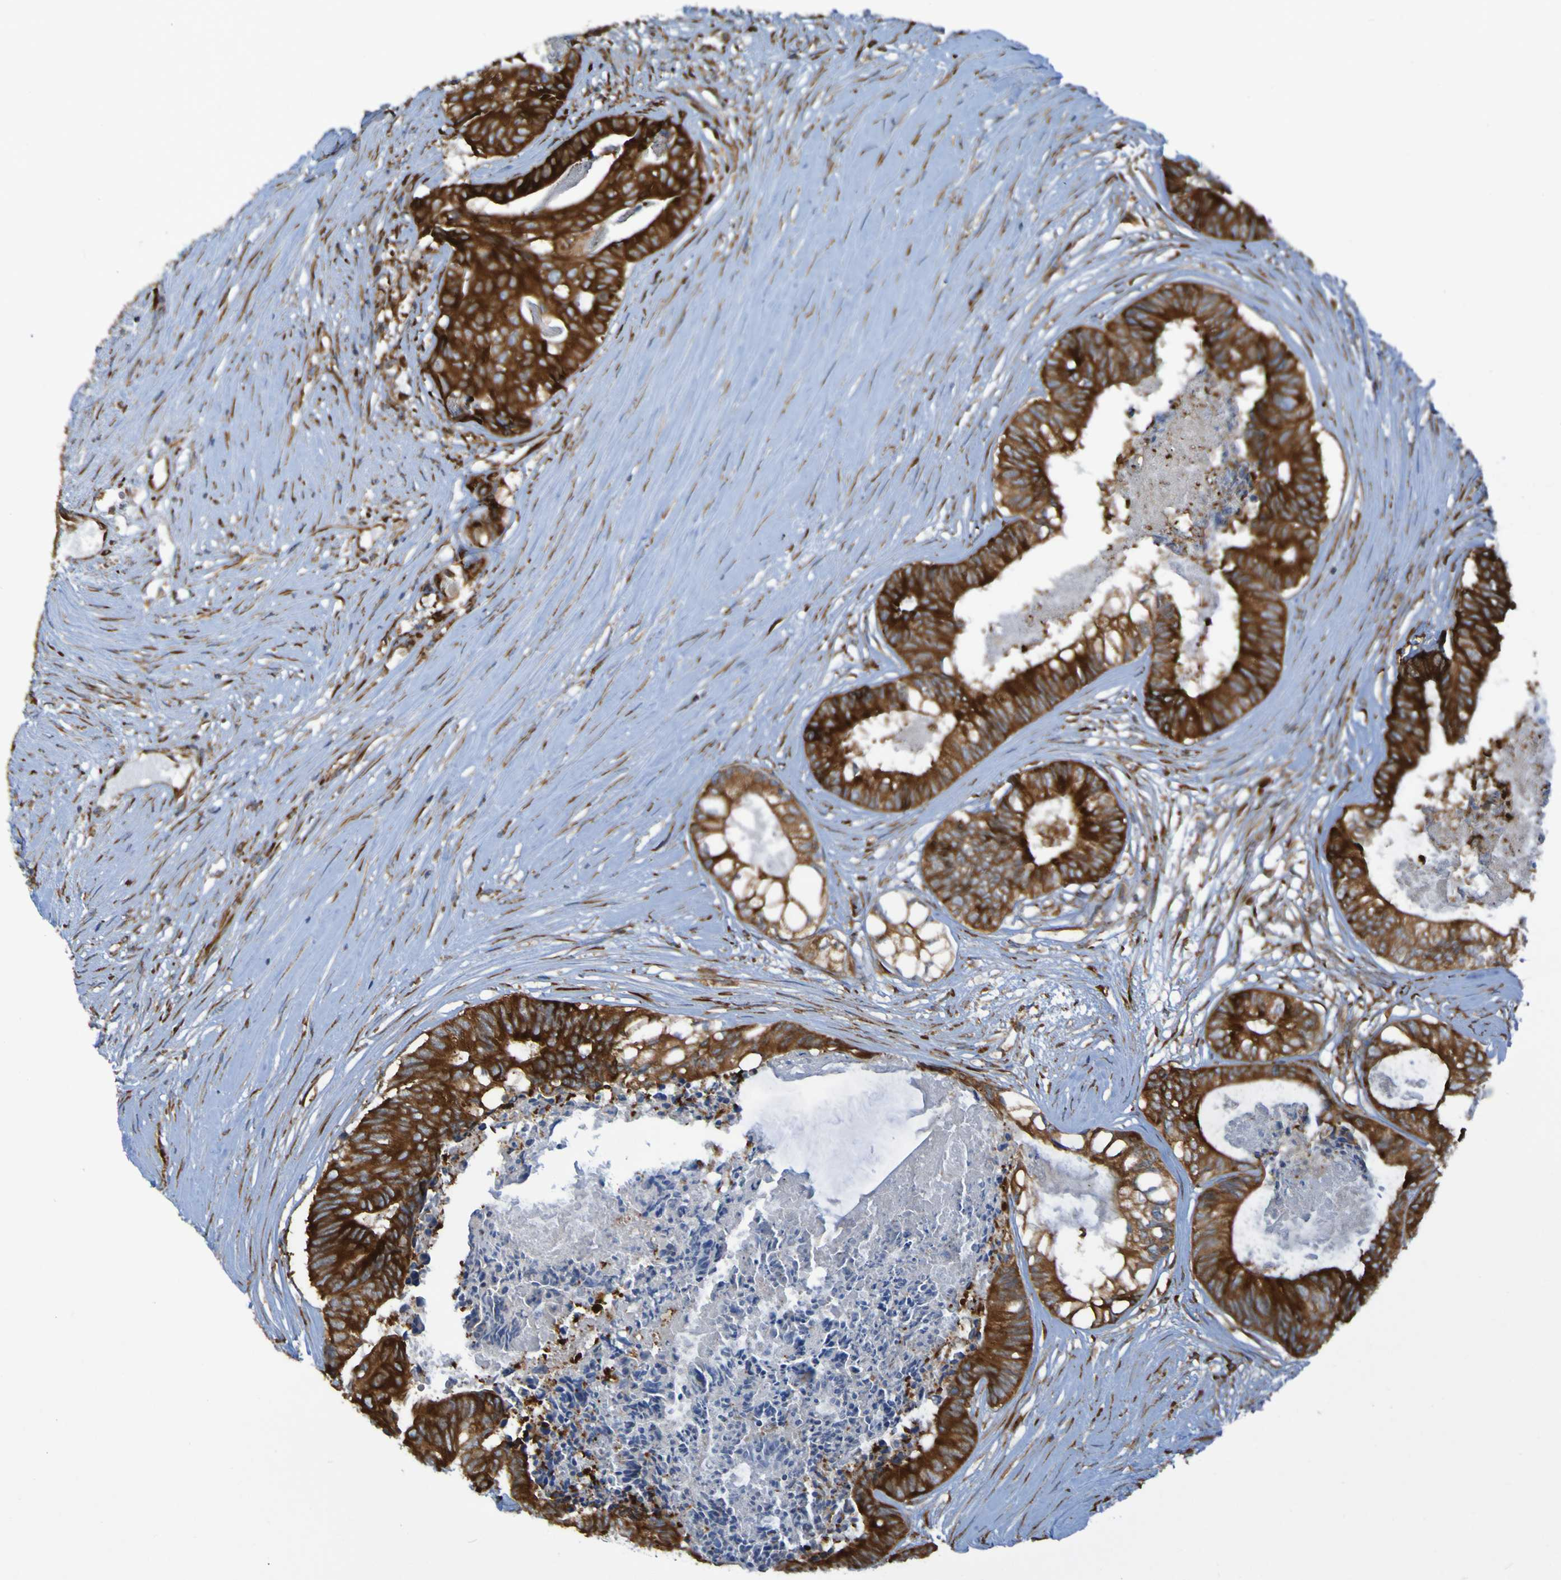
{"staining": {"intensity": "strong", "quantity": ">75%", "location": "cytoplasmic/membranous"}, "tissue": "colorectal cancer", "cell_type": "Tumor cells", "image_type": "cancer", "snomed": [{"axis": "morphology", "description": "Adenocarcinoma, NOS"}, {"axis": "topography", "description": "Rectum"}], "caption": "Colorectal cancer tissue reveals strong cytoplasmic/membranous positivity in about >75% of tumor cells", "gene": "RPL10", "patient": {"sex": "male", "age": 63}}